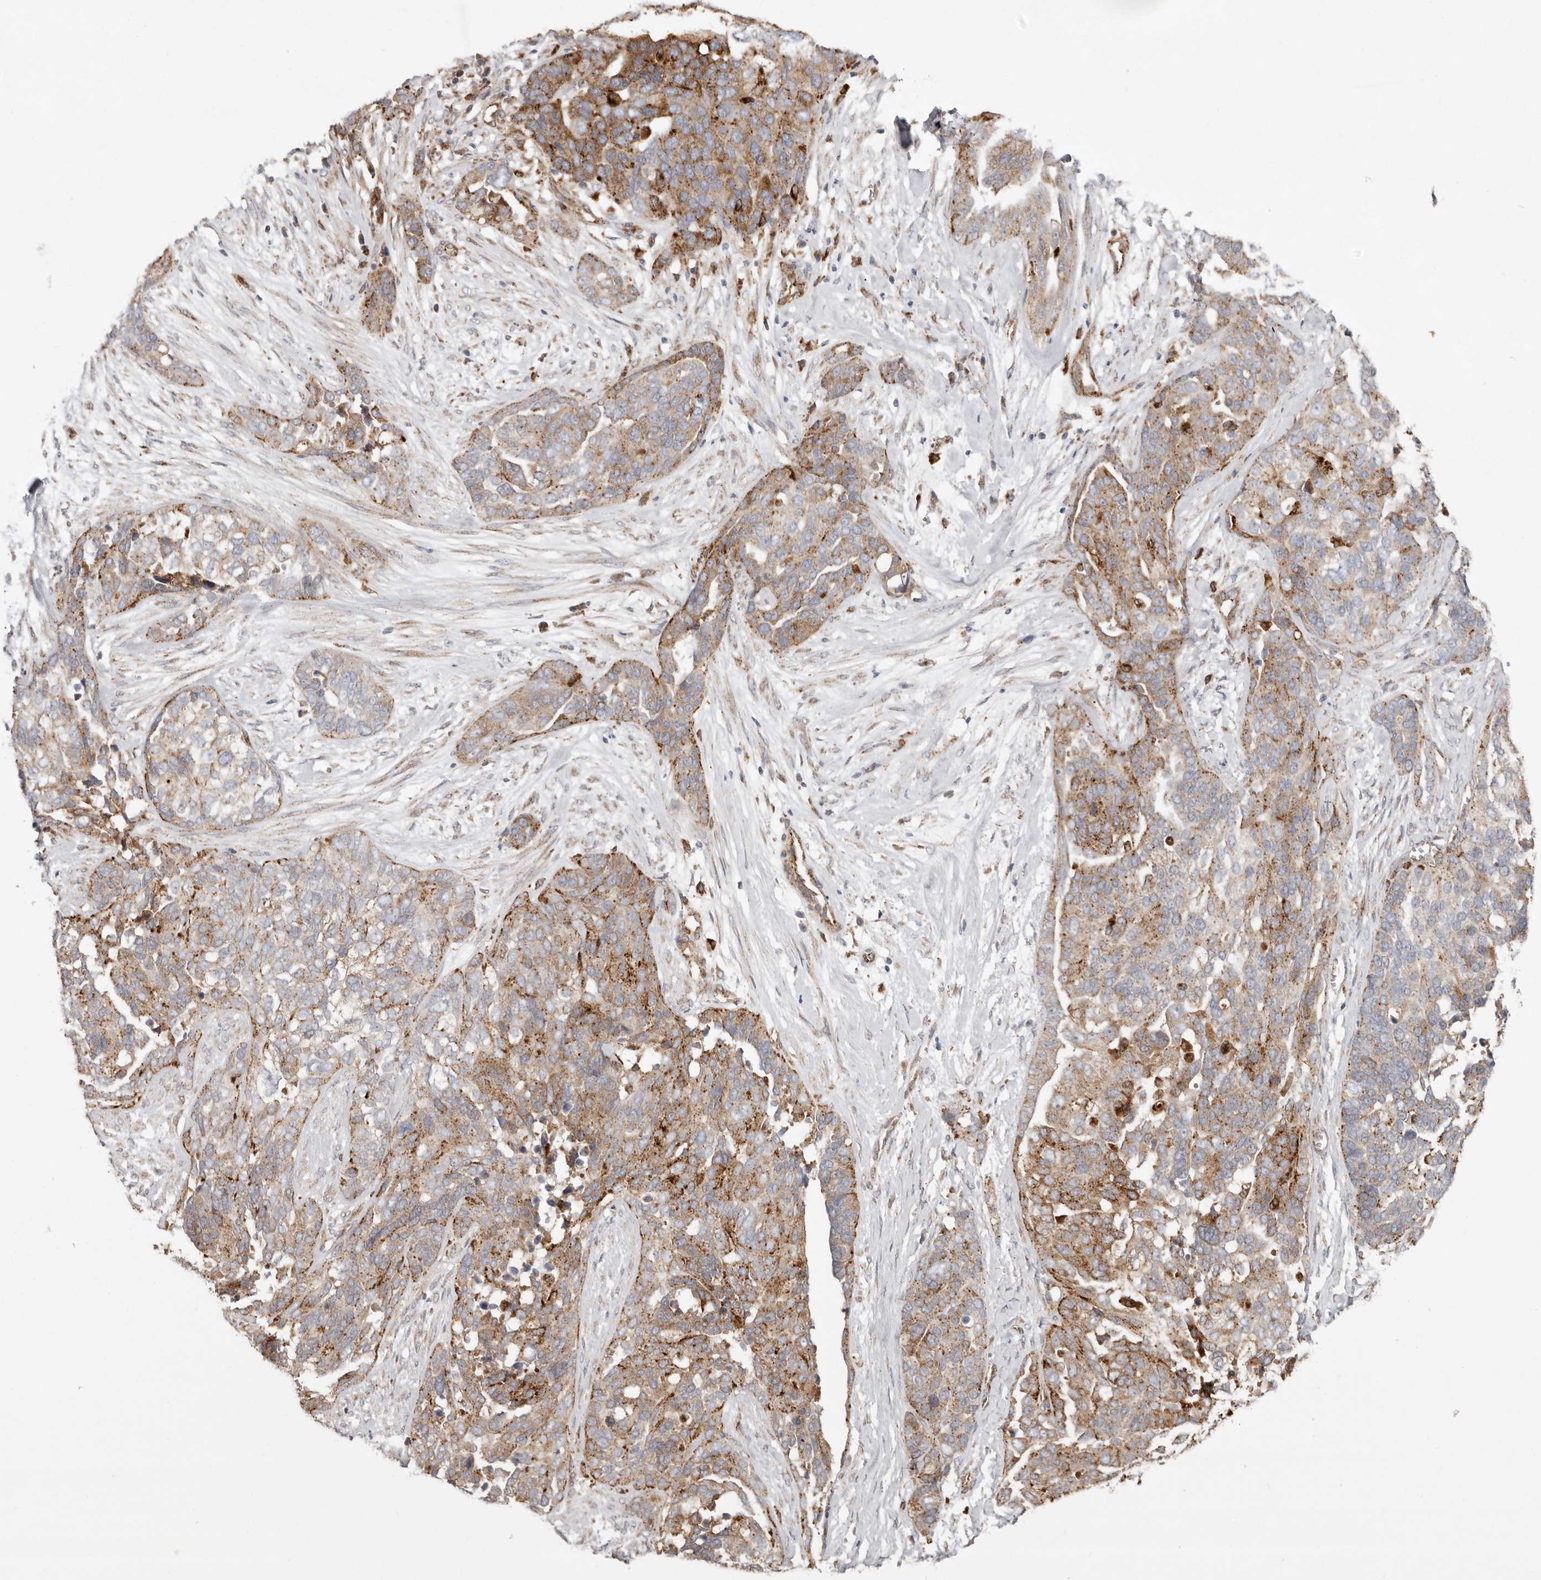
{"staining": {"intensity": "moderate", "quantity": "25%-75%", "location": "cytoplasmic/membranous"}, "tissue": "ovarian cancer", "cell_type": "Tumor cells", "image_type": "cancer", "snomed": [{"axis": "morphology", "description": "Cystadenocarcinoma, serous, NOS"}, {"axis": "topography", "description": "Ovary"}], "caption": "Serous cystadenocarcinoma (ovarian) tissue demonstrates moderate cytoplasmic/membranous positivity in about 25%-75% of tumor cells", "gene": "GRN", "patient": {"sex": "female", "age": 44}}